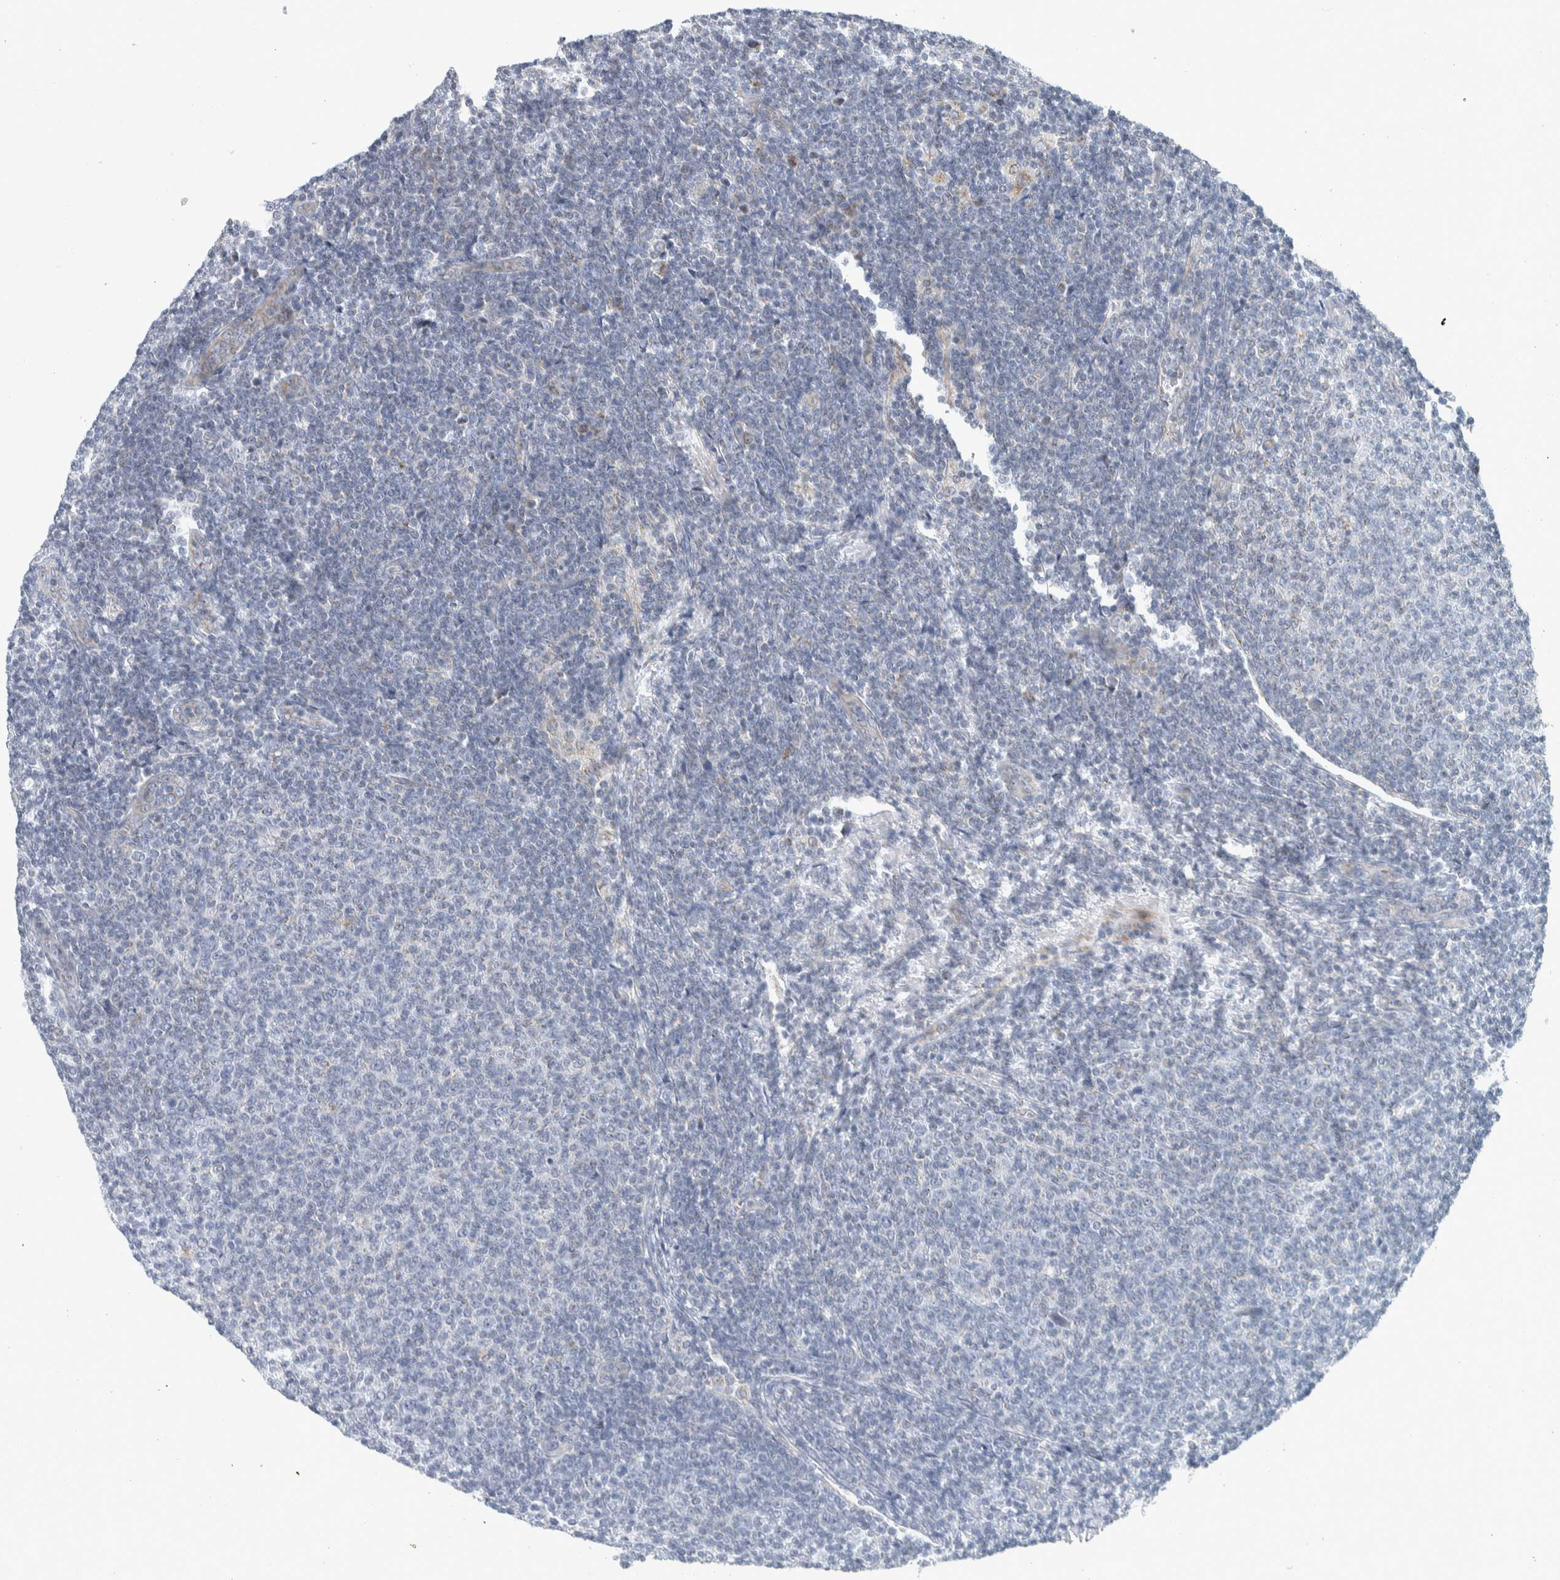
{"staining": {"intensity": "negative", "quantity": "none", "location": "none"}, "tissue": "lymphoma", "cell_type": "Tumor cells", "image_type": "cancer", "snomed": [{"axis": "morphology", "description": "Malignant lymphoma, non-Hodgkin's type, Low grade"}, {"axis": "topography", "description": "Lymph node"}], "caption": "This histopathology image is of malignant lymphoma, non-Hodgkin's type (low-grade) stained with immunohistochemistry (IHC) to label a protein in brown with the nuclei are counter-stained blue. There is no positivity in tumor cells.", "gene": "AFP", "patient": {"sex": "male", "age": 66}}